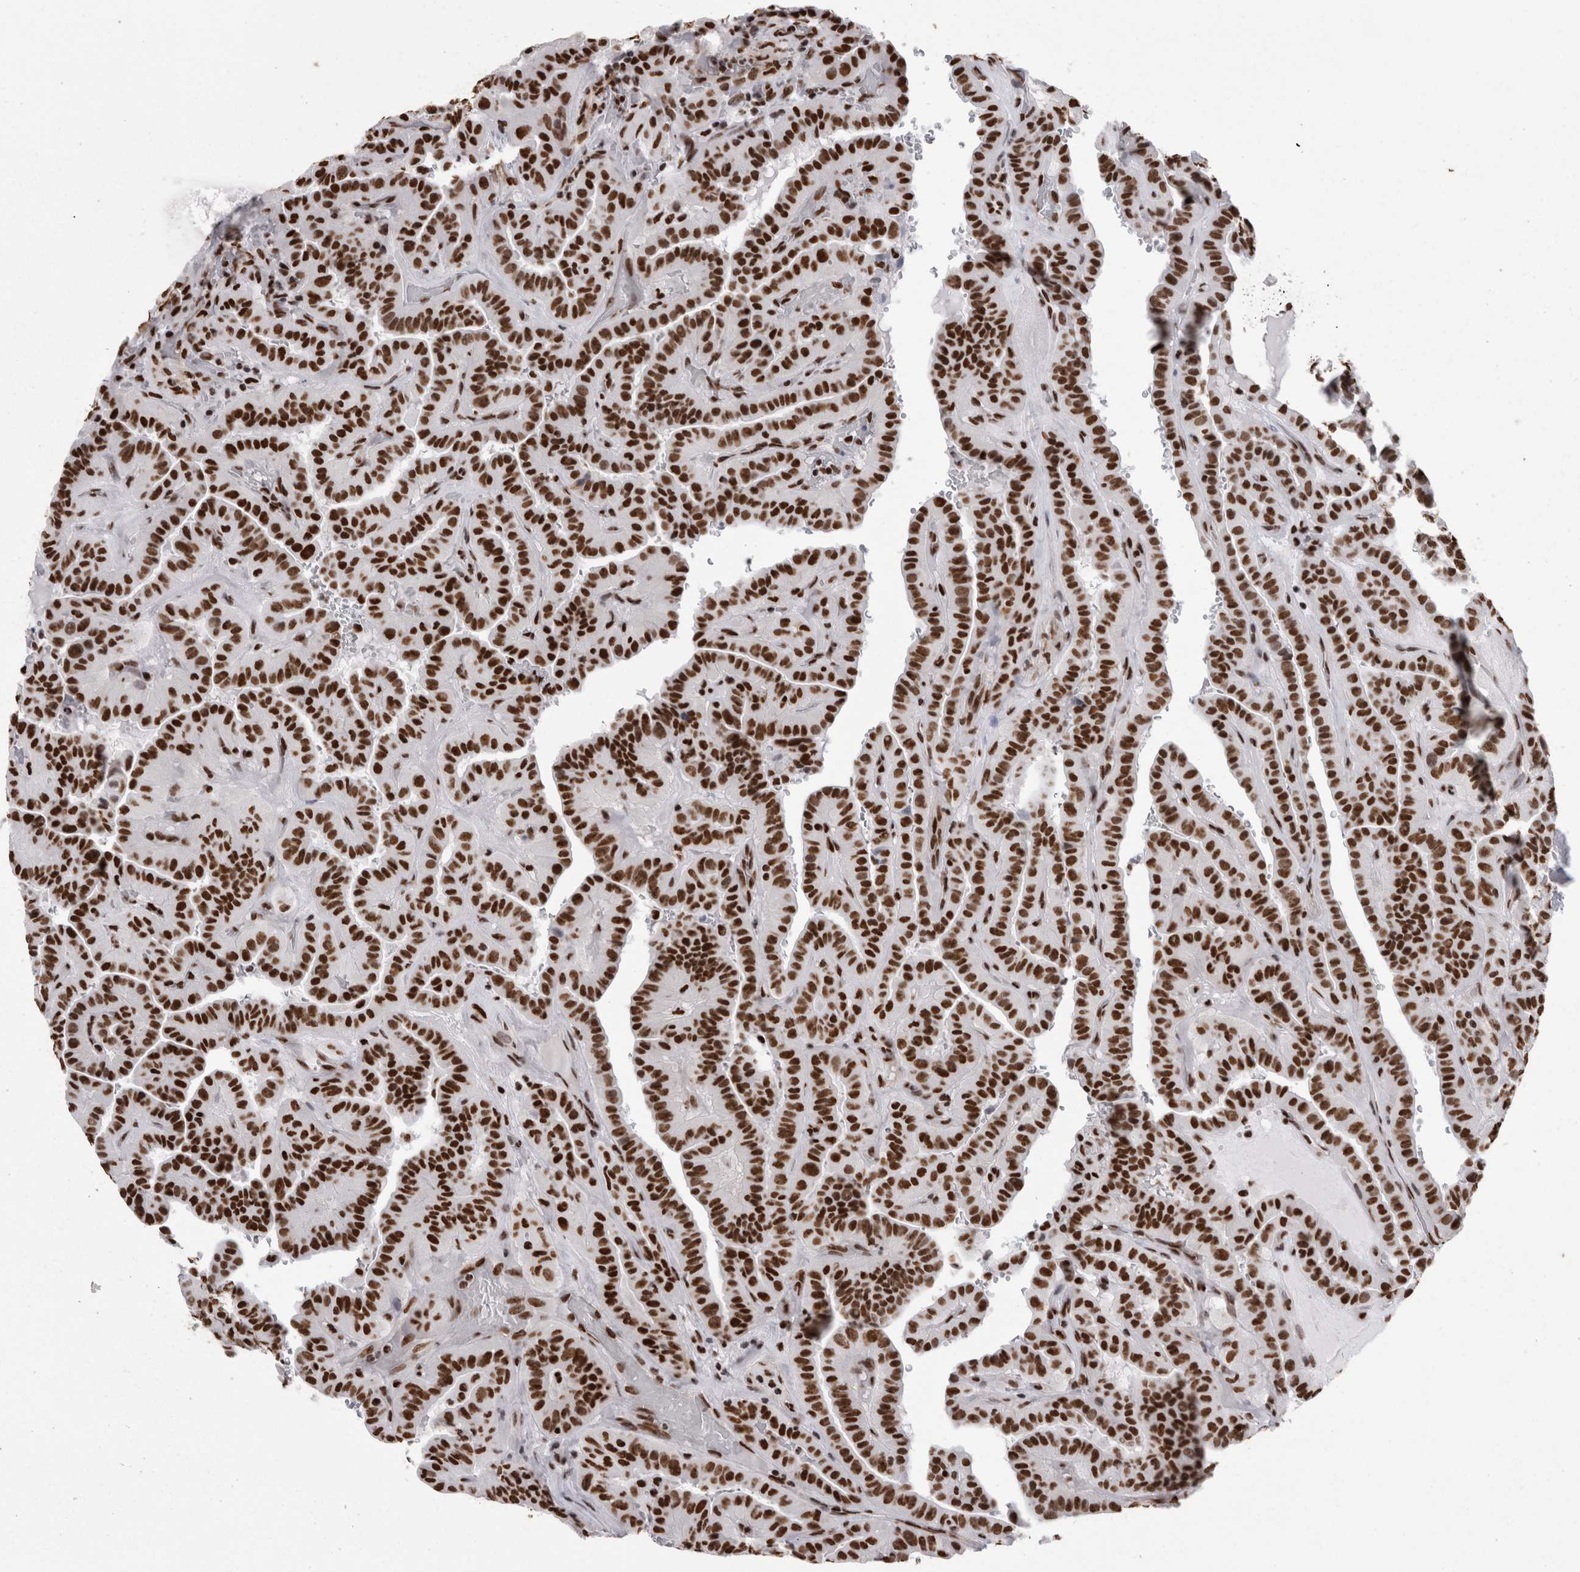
{"staining": {"intensity": "strong", "quantity": ">75%", "location": "nuclear"}, "tissue": "thyroid cancer", "cell_type": "Tumor cells", "image_type": "cancer", "snomed": [{"axis": "morphology", "description": "Papillary adenocarcinoma, NOS"}, {"axis": "topography", "description": "Thyroid gland"}], "caption": "IHC of human thyroid papillary adenocarcinoma shows high levels of strong nuclear expression in approximately >75% of tumor cells. The staining was performed using DAB (3,3'-diaminobenzidine), with brown indicating positive protein expression. Nuclei are stained blue with hematoxylin.", "gene": "HNRNPM", "patient": {"sex": "male", "age": 77}}